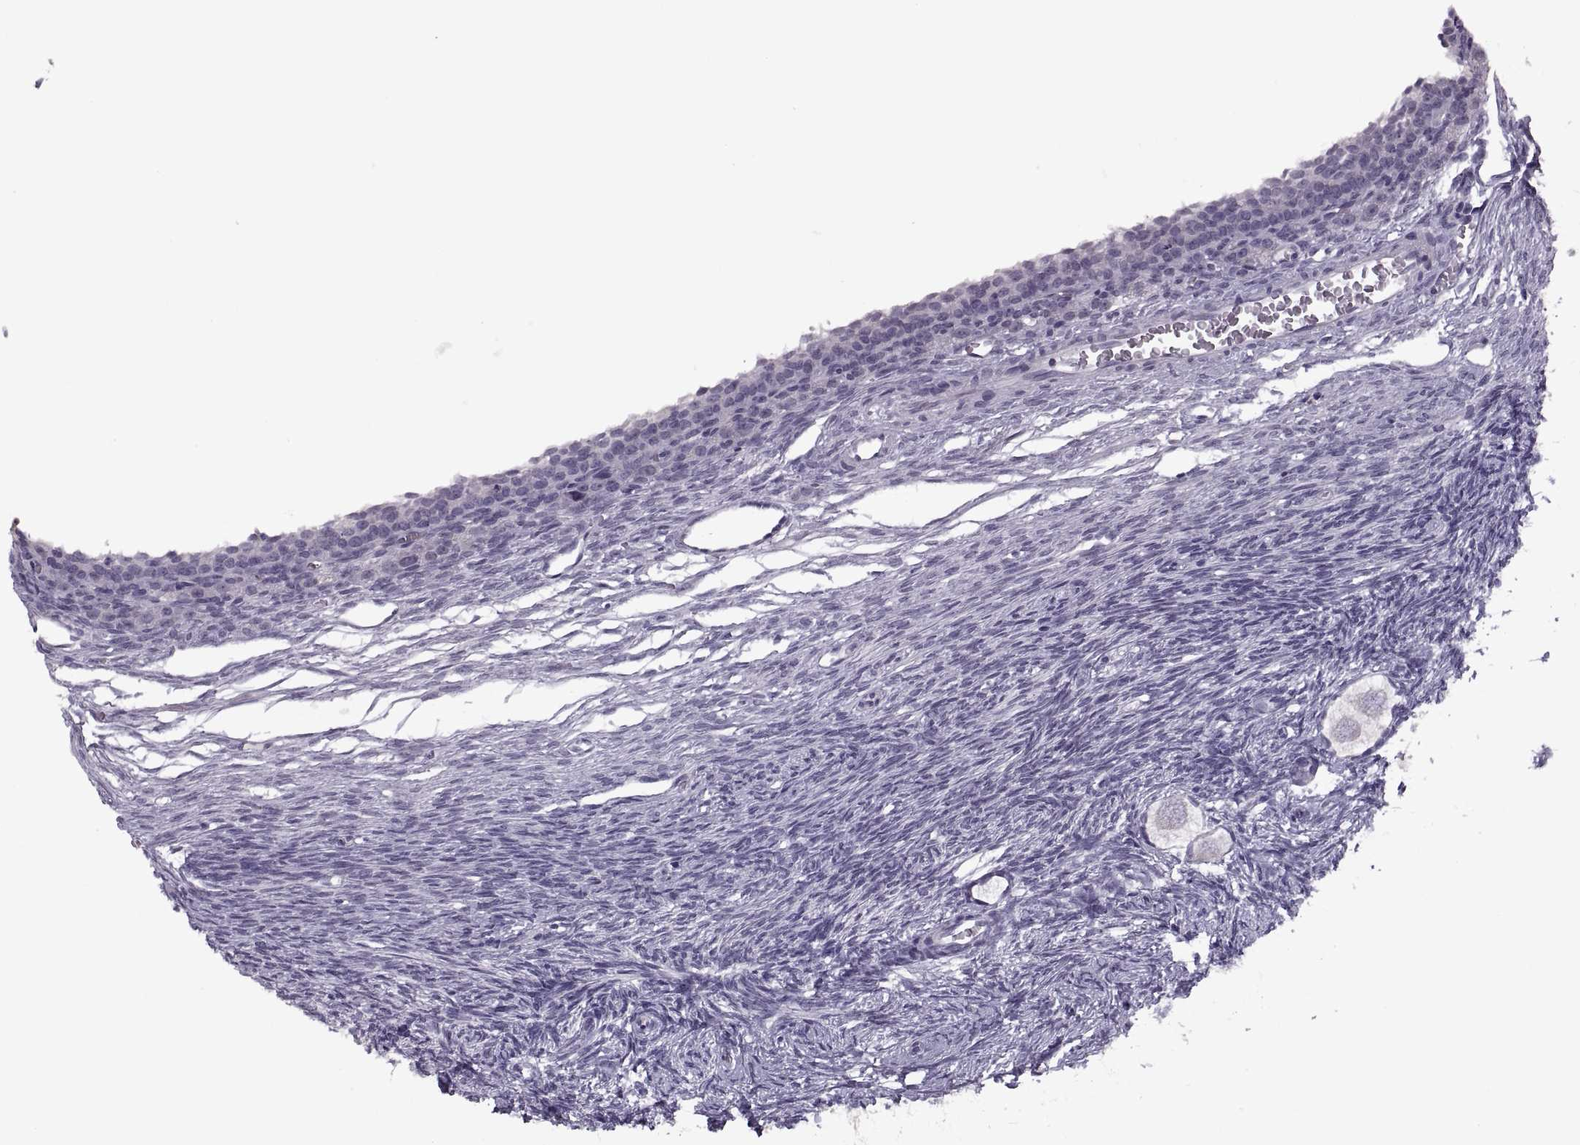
{"staining": {"intensity": "negative", "quantity": "none", "location": "none"}, "tissue": "ovary", "cell_type": "Follicle cells", "image_type": "normal", "snomed": [{"axis": "morphology", "description": "Normal tissue, NOS"}, {"axis": "topography", "description": "Ovary"}], "caption": "Immunohistochemistry (IHC) photomicrograph of benign human ovary stained for a protein (brown), which shows no expression in follicle cells.", "gene": "PAGE2B", "patient": {"sex": "female", "age": 27}}